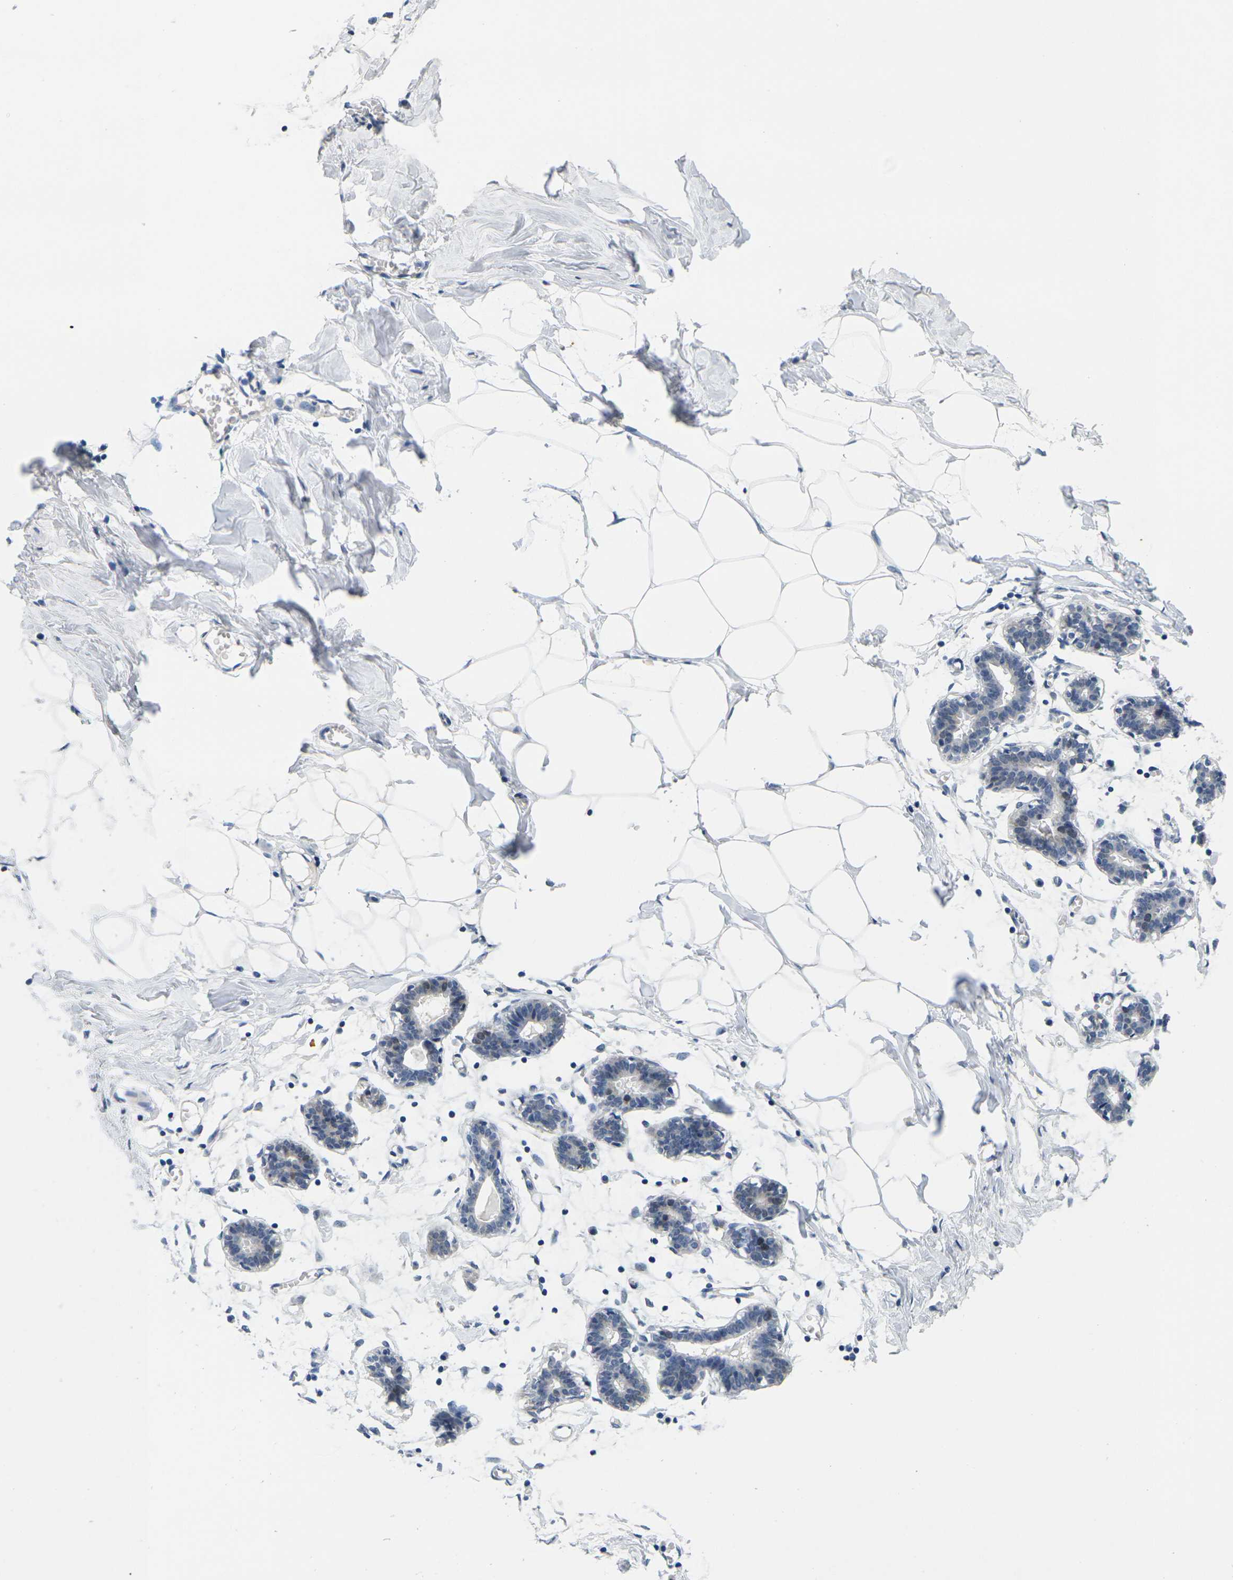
{"staining": {"intensity": "negative", "quantity": "none", "location": "none"}, "tissue": "breast", "cell_type": "Adipocytes", "image_type": "normal", "snomed": [{"axis": "morphology", "description": "Normal tissue, NOS"}, {"axis": "topography", "description": "Breast"}], "caption": "Immunohistochemical staining of normal human breast displays no significant expression in adipocytes.", "gene": "CDK2", "patient": {"sex": "female", "age": 27}}